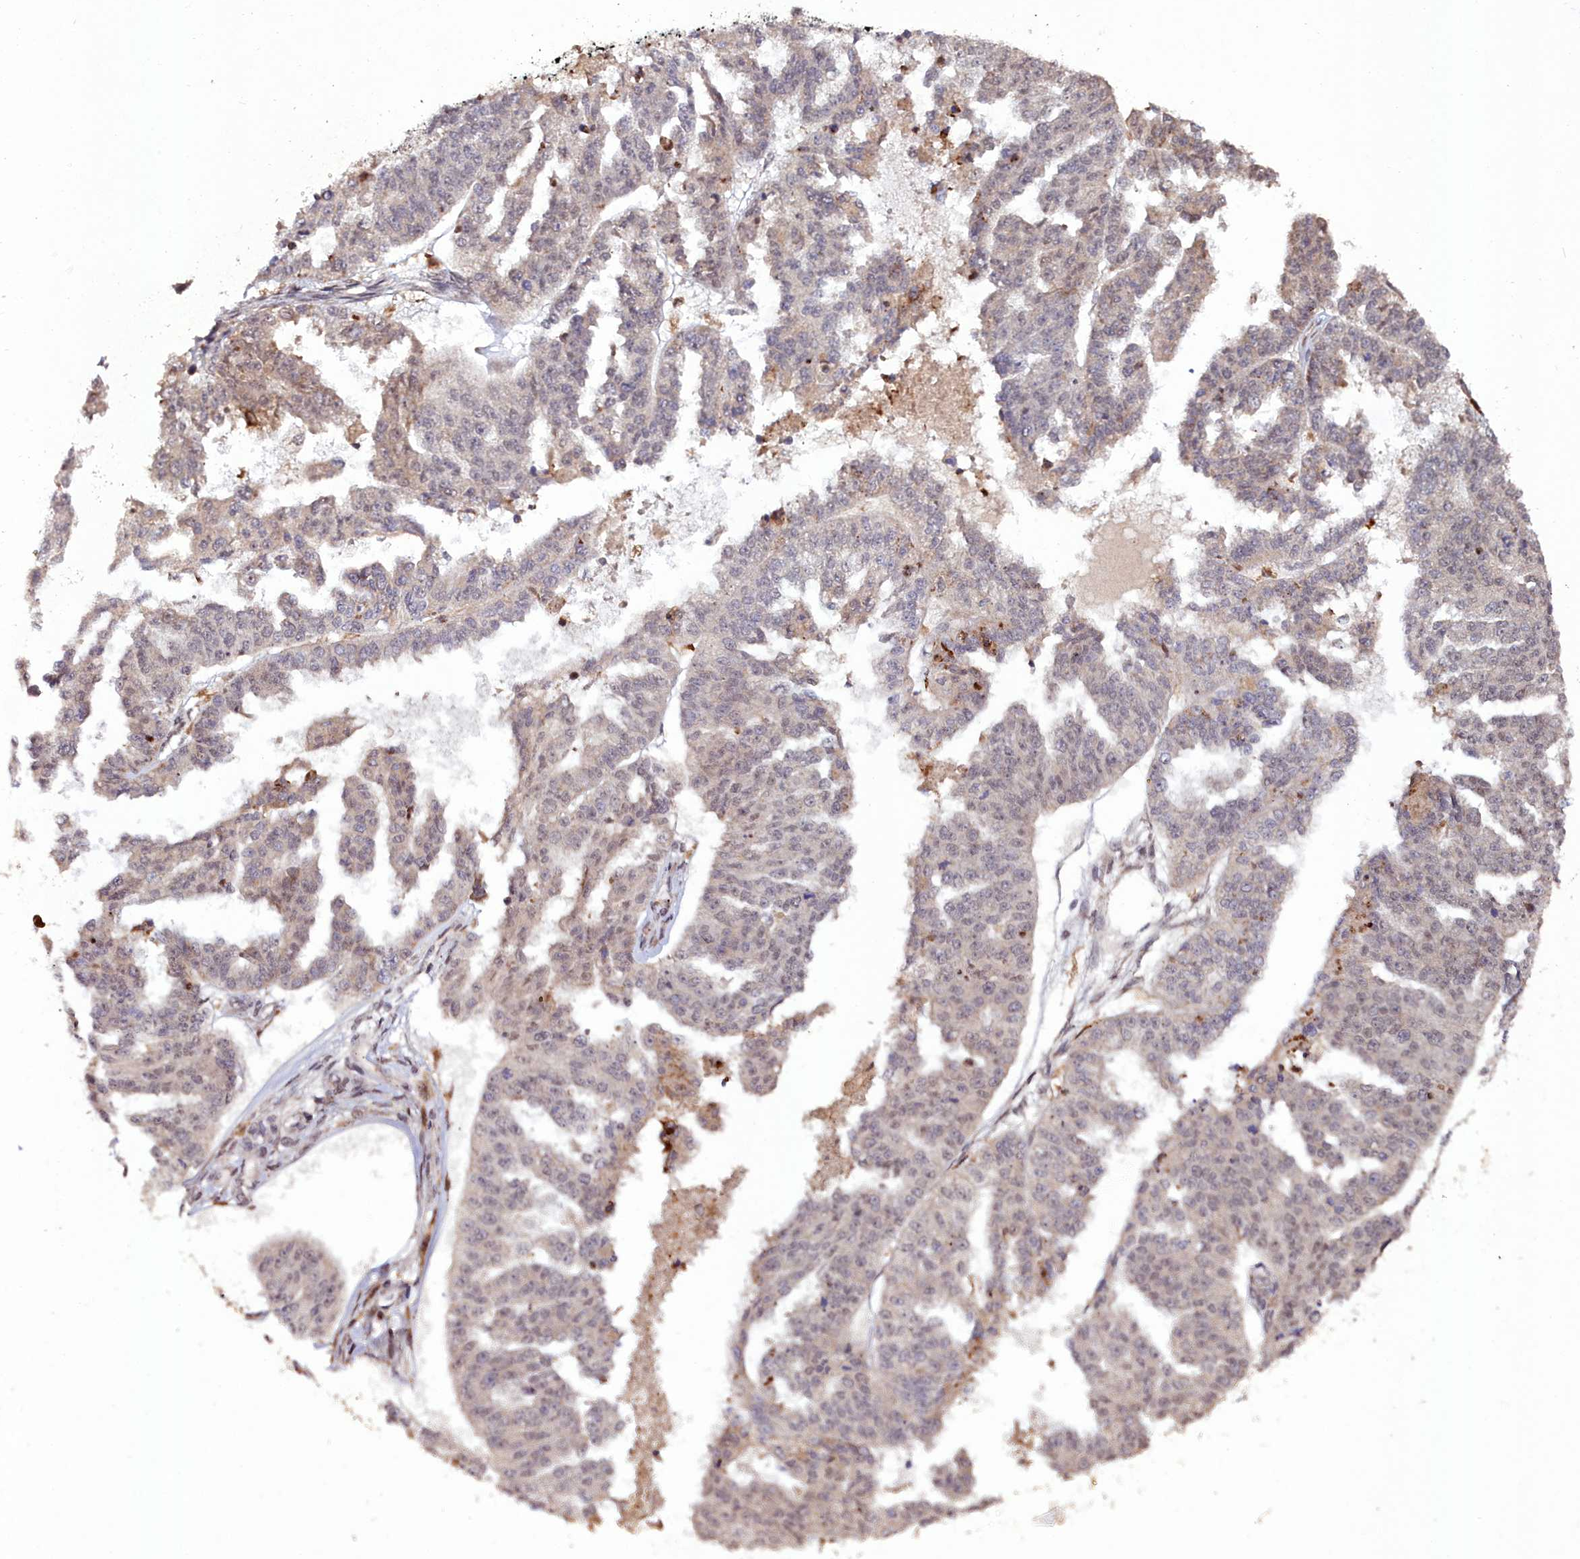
{"staining": {"intensity": "weak", "quantity": "<25%", "location": "nuclear"}, "tissue": "ovarian cancer", "cell_type": "Tumor cells", "image_type": "cancer", "snomed": [{"axis": "morphology", "description": "Cystadenocarcinoma, serous, NOS"}, {"axis": "topography", "description": "Ovary"}], "caption": "Tumor cells show no significant protein positivity in ovarian cancer.", "gene": "CXXC1", "patient": {"sex": "female", "age": 58}}